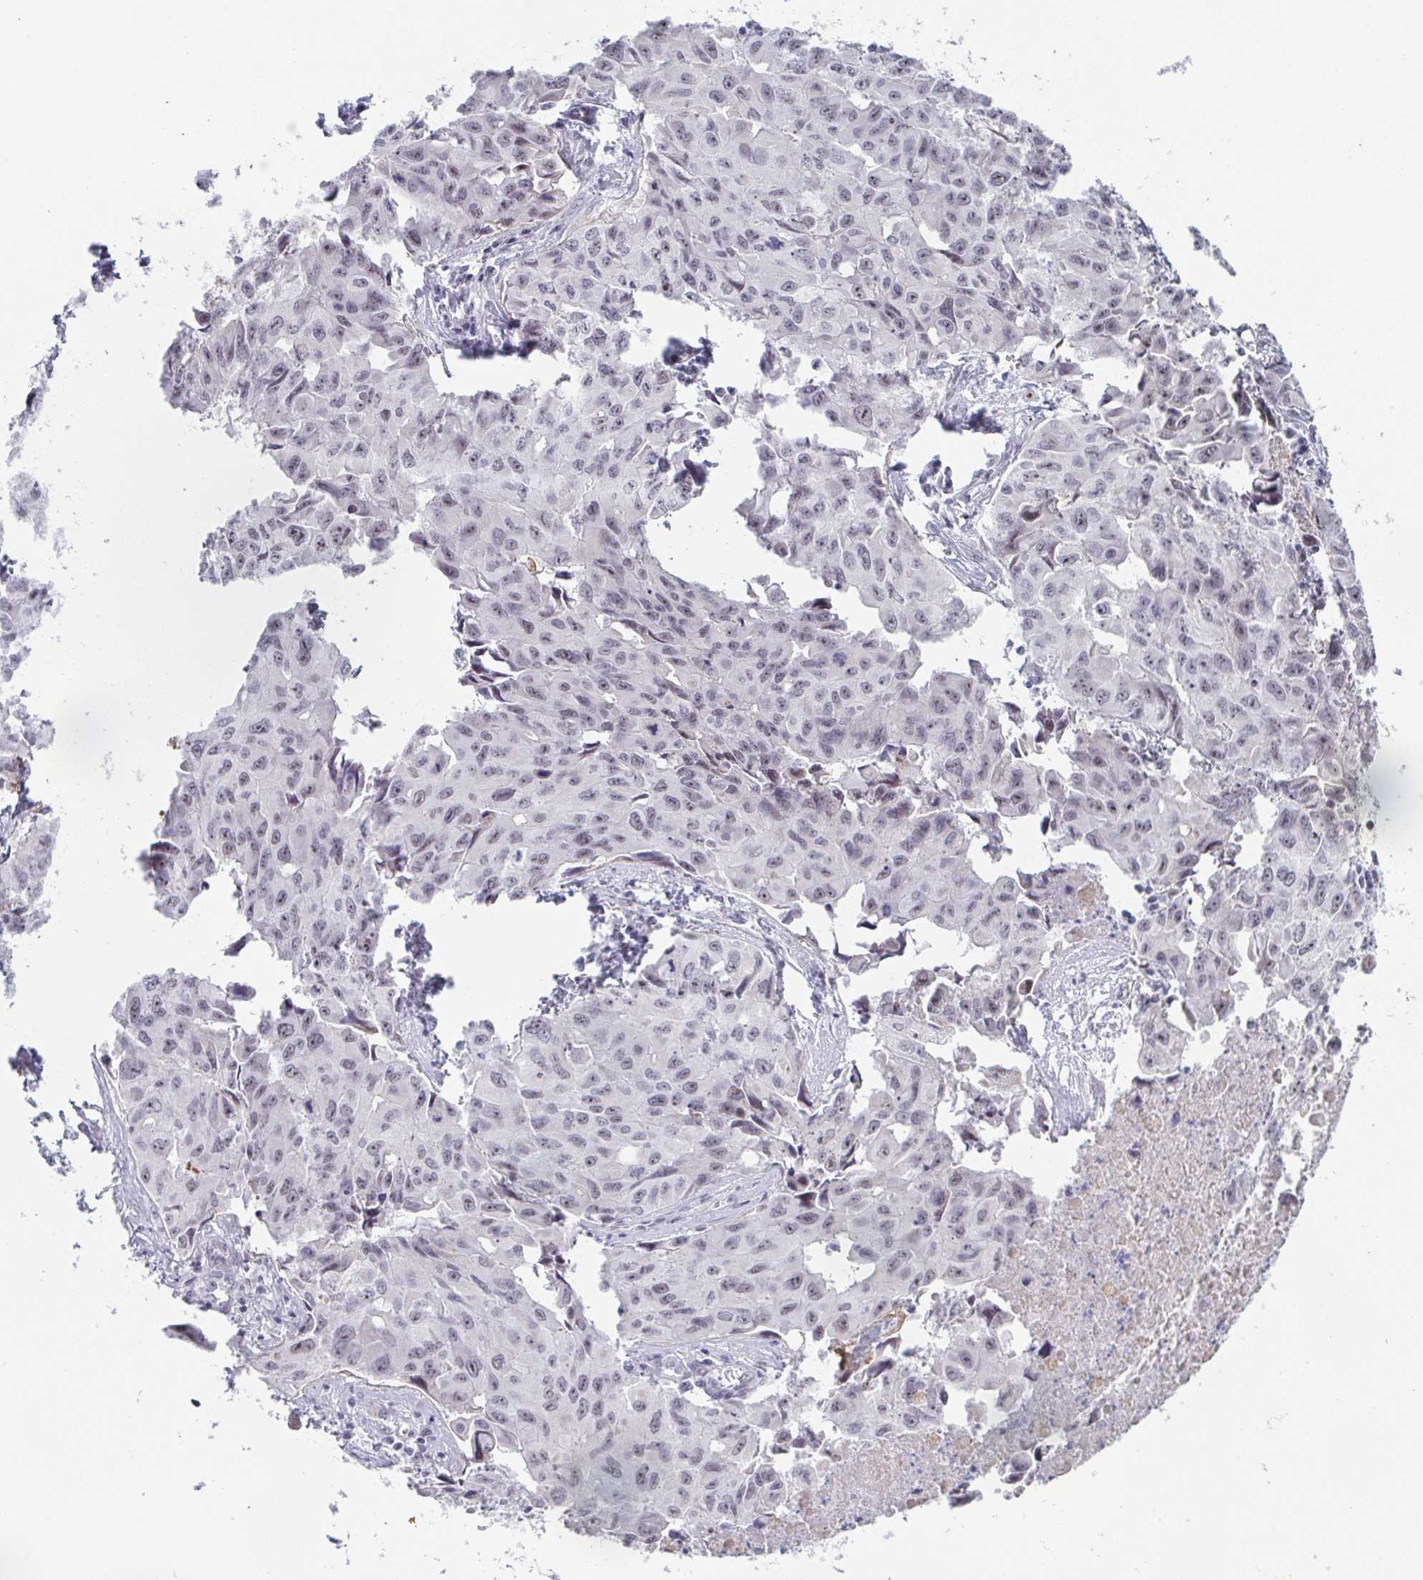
{"staining": {"intensity": "negative", "quantity": "none", "location": "none"}, "tissue": "lung cancer", "cell_type": "Tumor cells", "image_type": "cancer", "snomed": [{"axis": "morphology", "description": "Adenocarcinoma, NOS"}, {"axis": "topography", "description": "Lymph node"}, {"axis": "topography", "description": "Lung"}], "caption": "Lung adenocarcinoma was stained to show a protein in brown. There is no significant positivity in tumor cells.", "gene": "EXOSC7", "patient": {"sex": "male", "age": 64}}